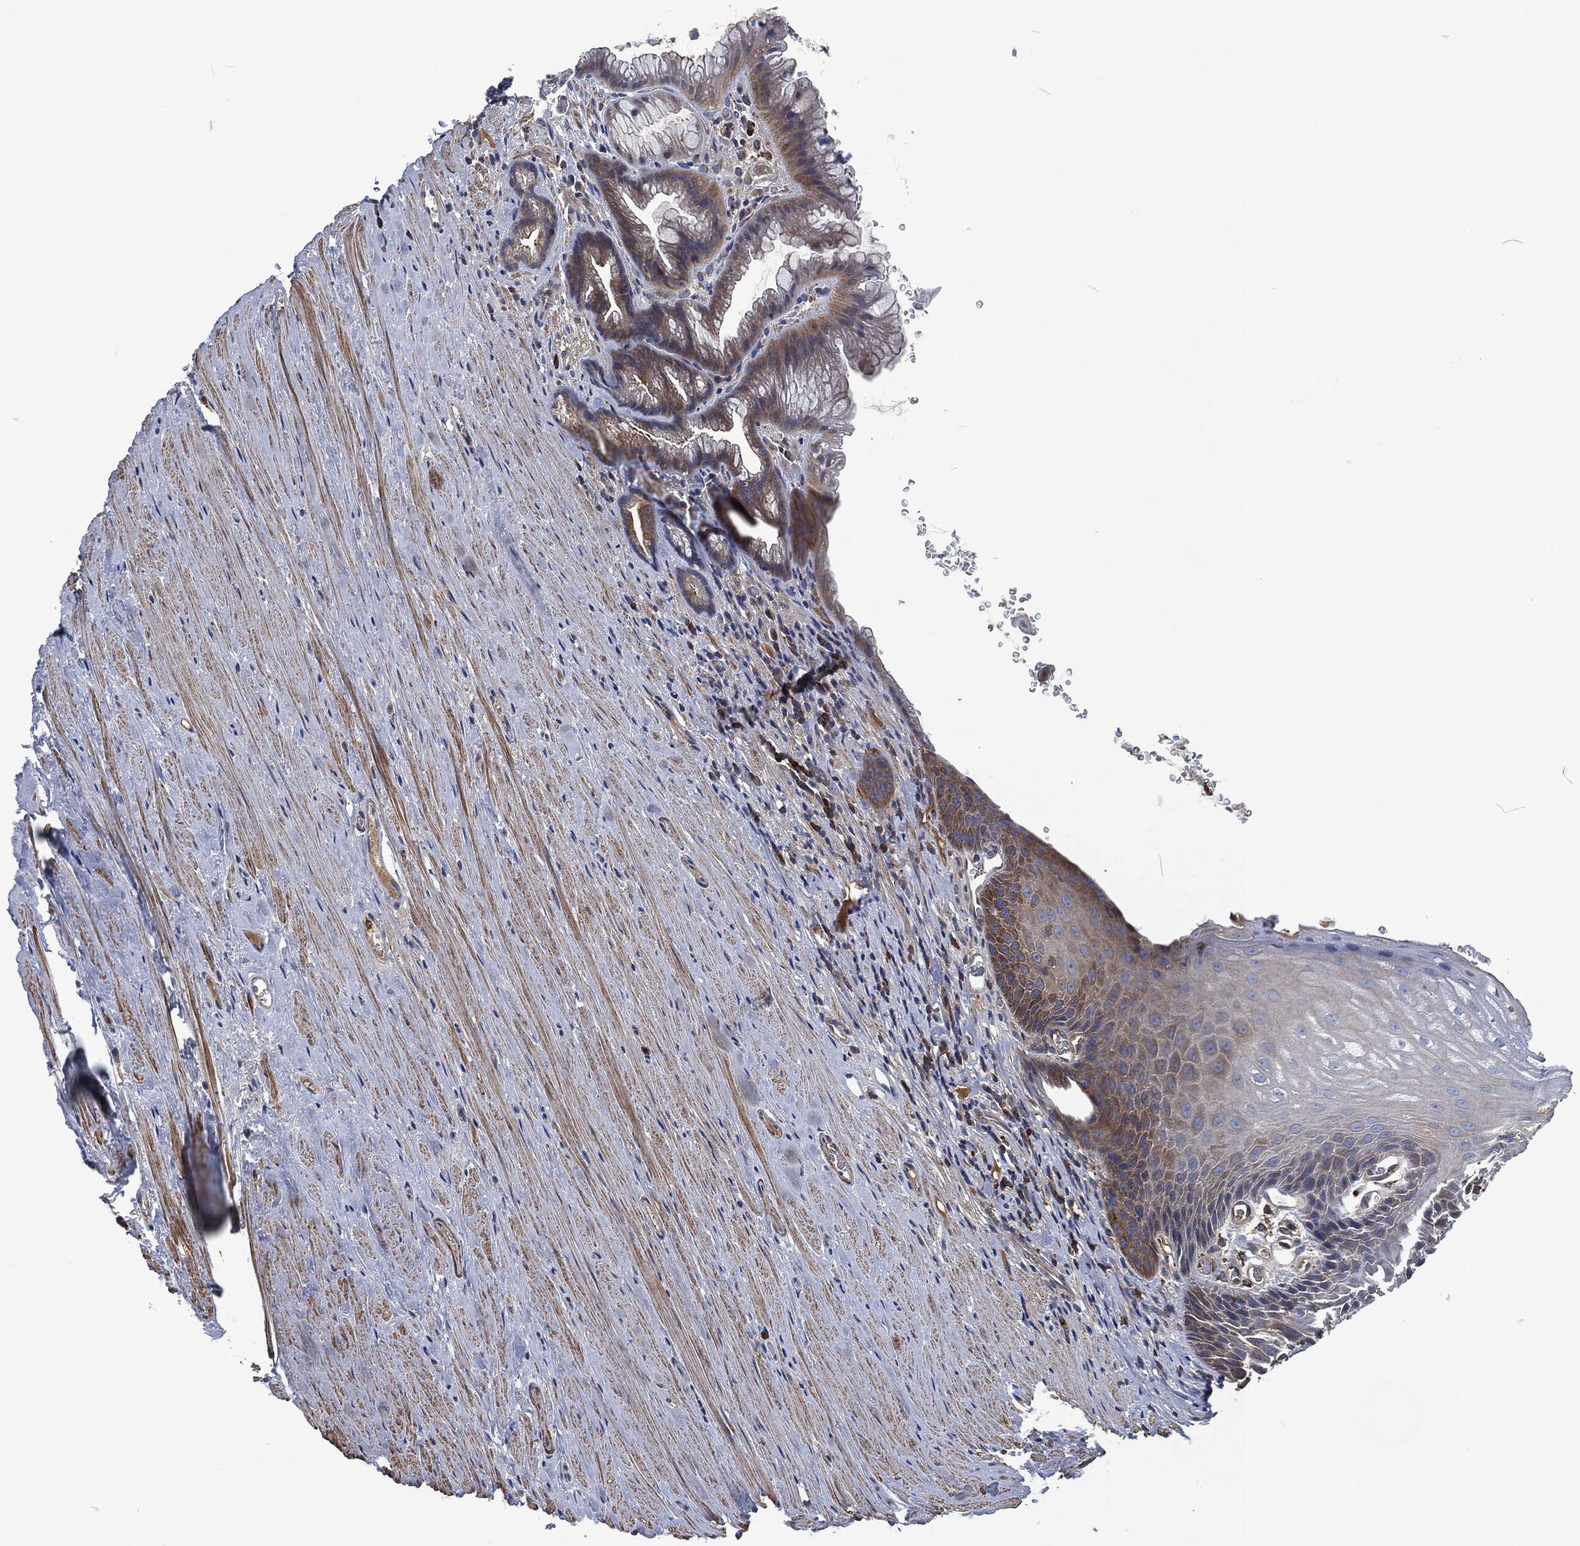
{"staining": {"intensity": "strong", "quantity": "<25%", "location": "cytoplasmic/membranous"}, "tissue": "esophagus", "cell_type": "Squamous epithelial cells", "image_type": "normal", "snomed": [{"axis": "morphology", "description": "Normal tissue, NOS"}, {"axis": "topography", "description": "Esophagus"}], "caption": "Esophagus was stained to show a protein in brown. There is medium levels of strong cytoplasmic/membranous expression in approximately <25% of squamous epithelial cells. (DAB (3,3'-diaminobenzidine) IHC with brightfield microscopy, high magnification).", "gene": "LGALS9", "patient": {"sex": "male", "age": 64}}